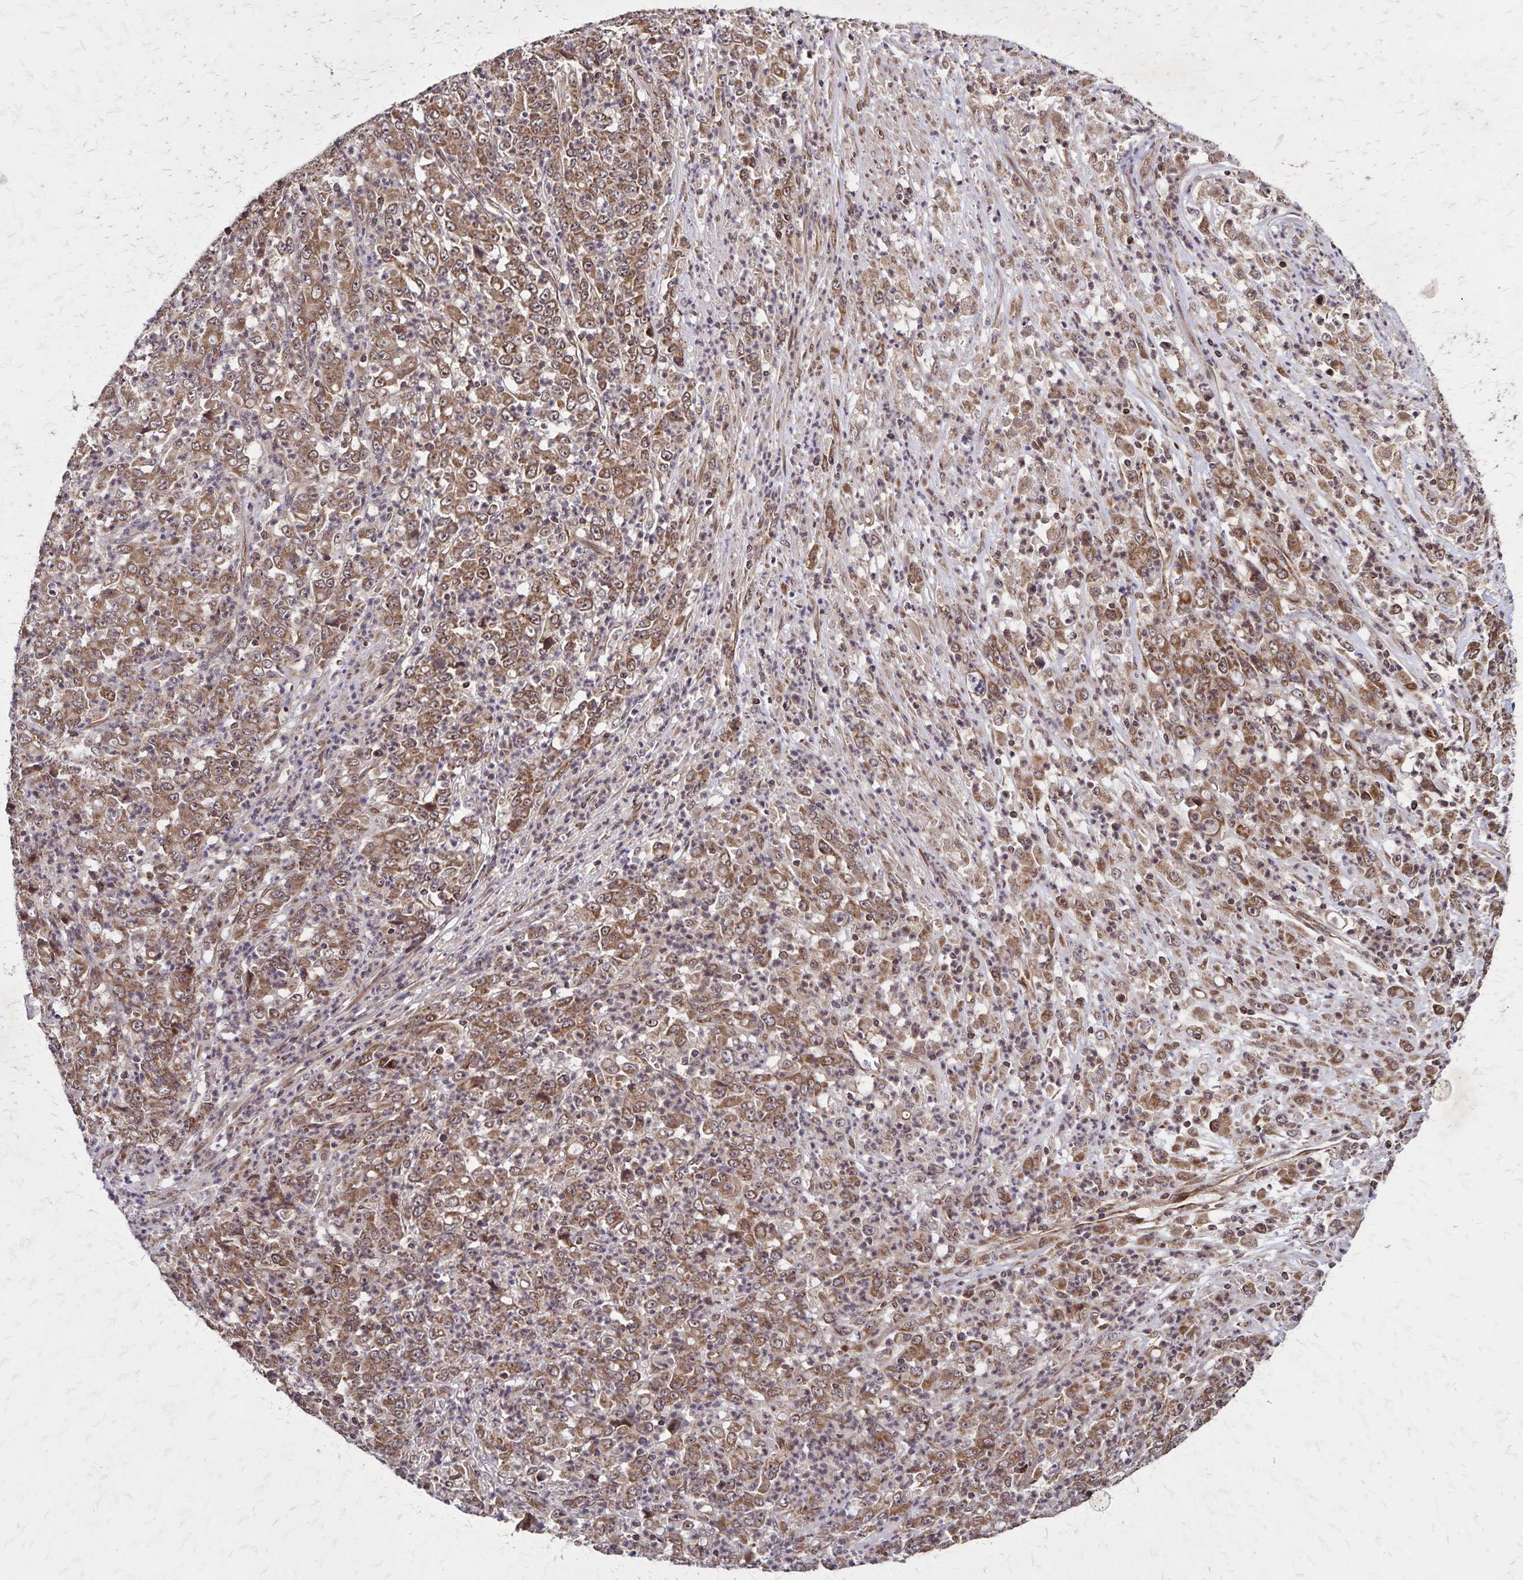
{"staining": {"intensity": "moderate", "quantity": ">75%", "location": "cytoplasmic/membranous"}, "tissue": "stomach cancer", "cell_type": "Tumor cells", "image_type": "cancer", "snomed": [{"axis": "morphology", "description": "Adenocarcinoma, NOS"}, {"axis": "topography", "description": "Stomach, lower"}], "caption": "There is medium levels of moderate cytoplasmic/membranous expression in tumor cells of stomach adenocarcinoma, as demonstrated by immunohistochemical staining (brown color).", "gene": "NFS1", "patient": {"sex": "female", "age": 71}}